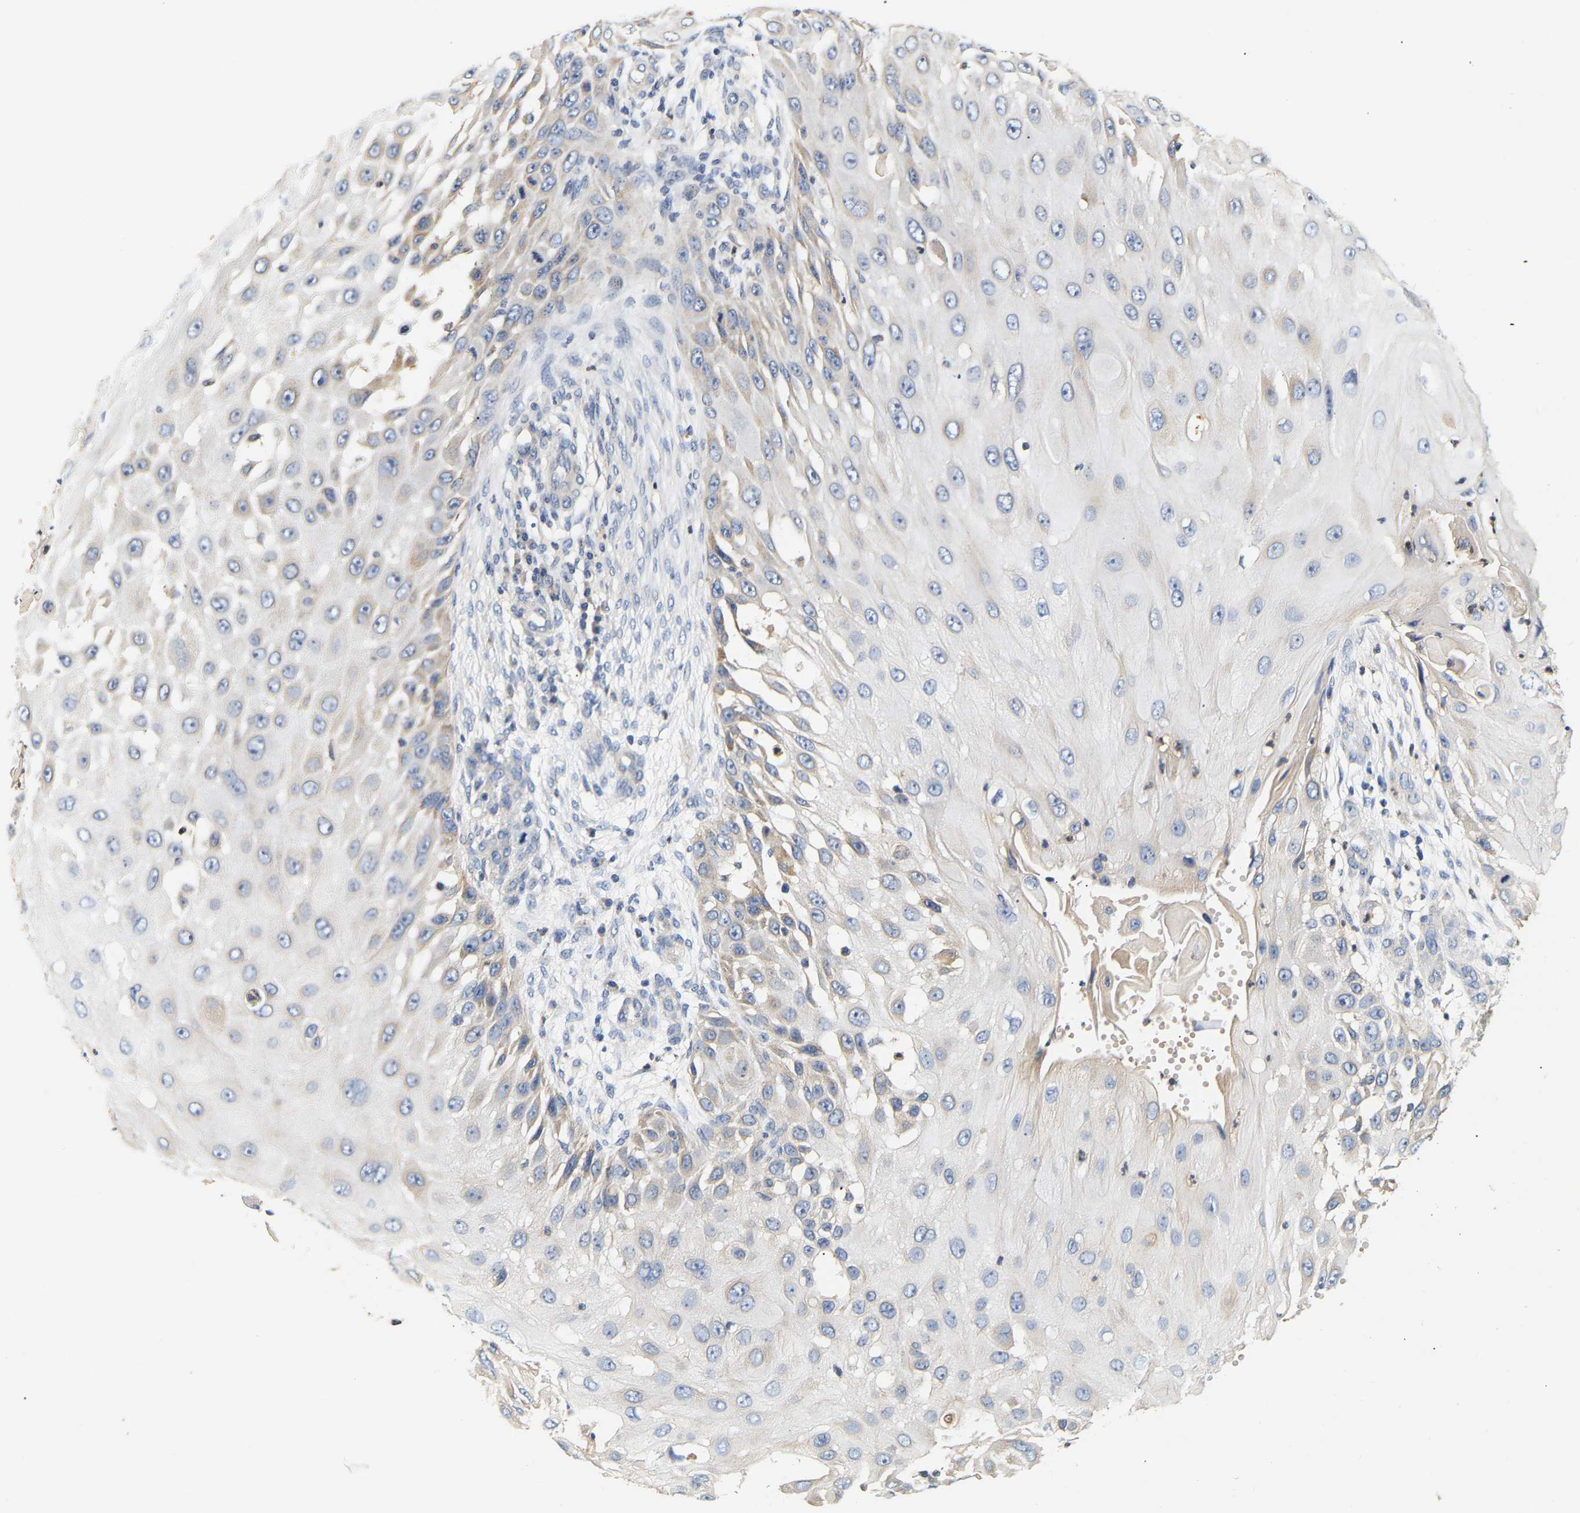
{"staining": {"intensity": "weak", "quantity": "<25%", "location": "cytoplasmic/membranous"}, "tissue": "skin cancer", "cell_type": "Tumor cells", "image_type": "cancer", "snomed": [{"axis": "morphology", "description": "Squamous cell carcinoma, NOS"}, {"axis": "topography", "description": "Skin"}], "caption": "Skin squamous cell carcinoma stained for a protein using IHC displays no staining tumor cells.", "gene": "PPID", "patient": {"sex": "female", "age": 44}}